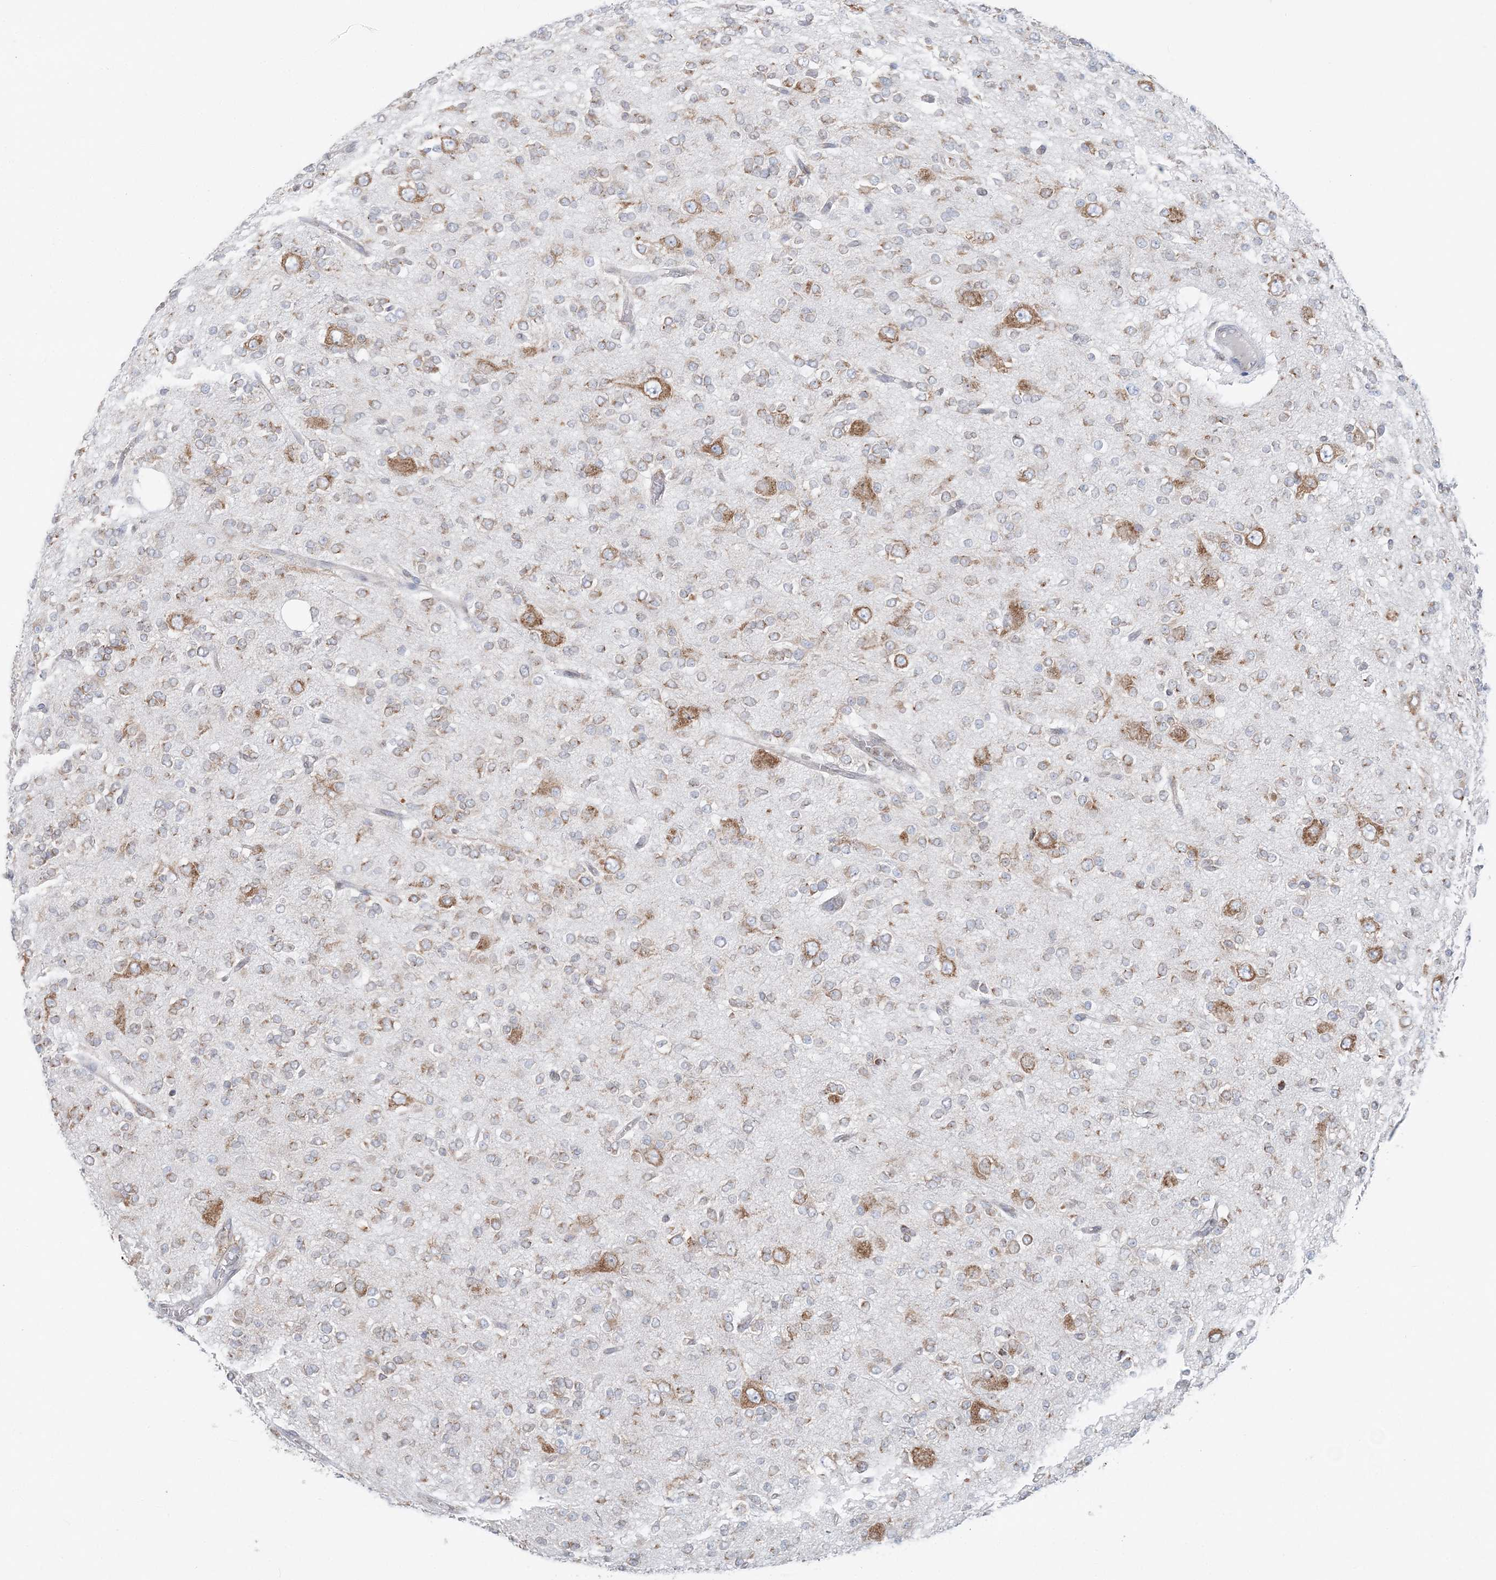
{"staining": {"intensity": "weak", "quantity": "25%-75%", "location": "cytoplasmic/membranous"}, "tissue": "glioma", "cell_type": "Tumor cells", "image_type": "cancer", "snomed": [{"axis": "morphology", "description": "Glioma, malignant, Low grade"}, {"axis": "topography", "description": "Brain"}], "caption": "The micrograph displays immunohistochemical staining of malignant glioma (low-grade). There is weak cytoplasmic/membranous positivity is appreciated in approximately 25%-75% of tumor cells.", "gene": "TMED10", "patient": {"sex": "male", "age": 38}}